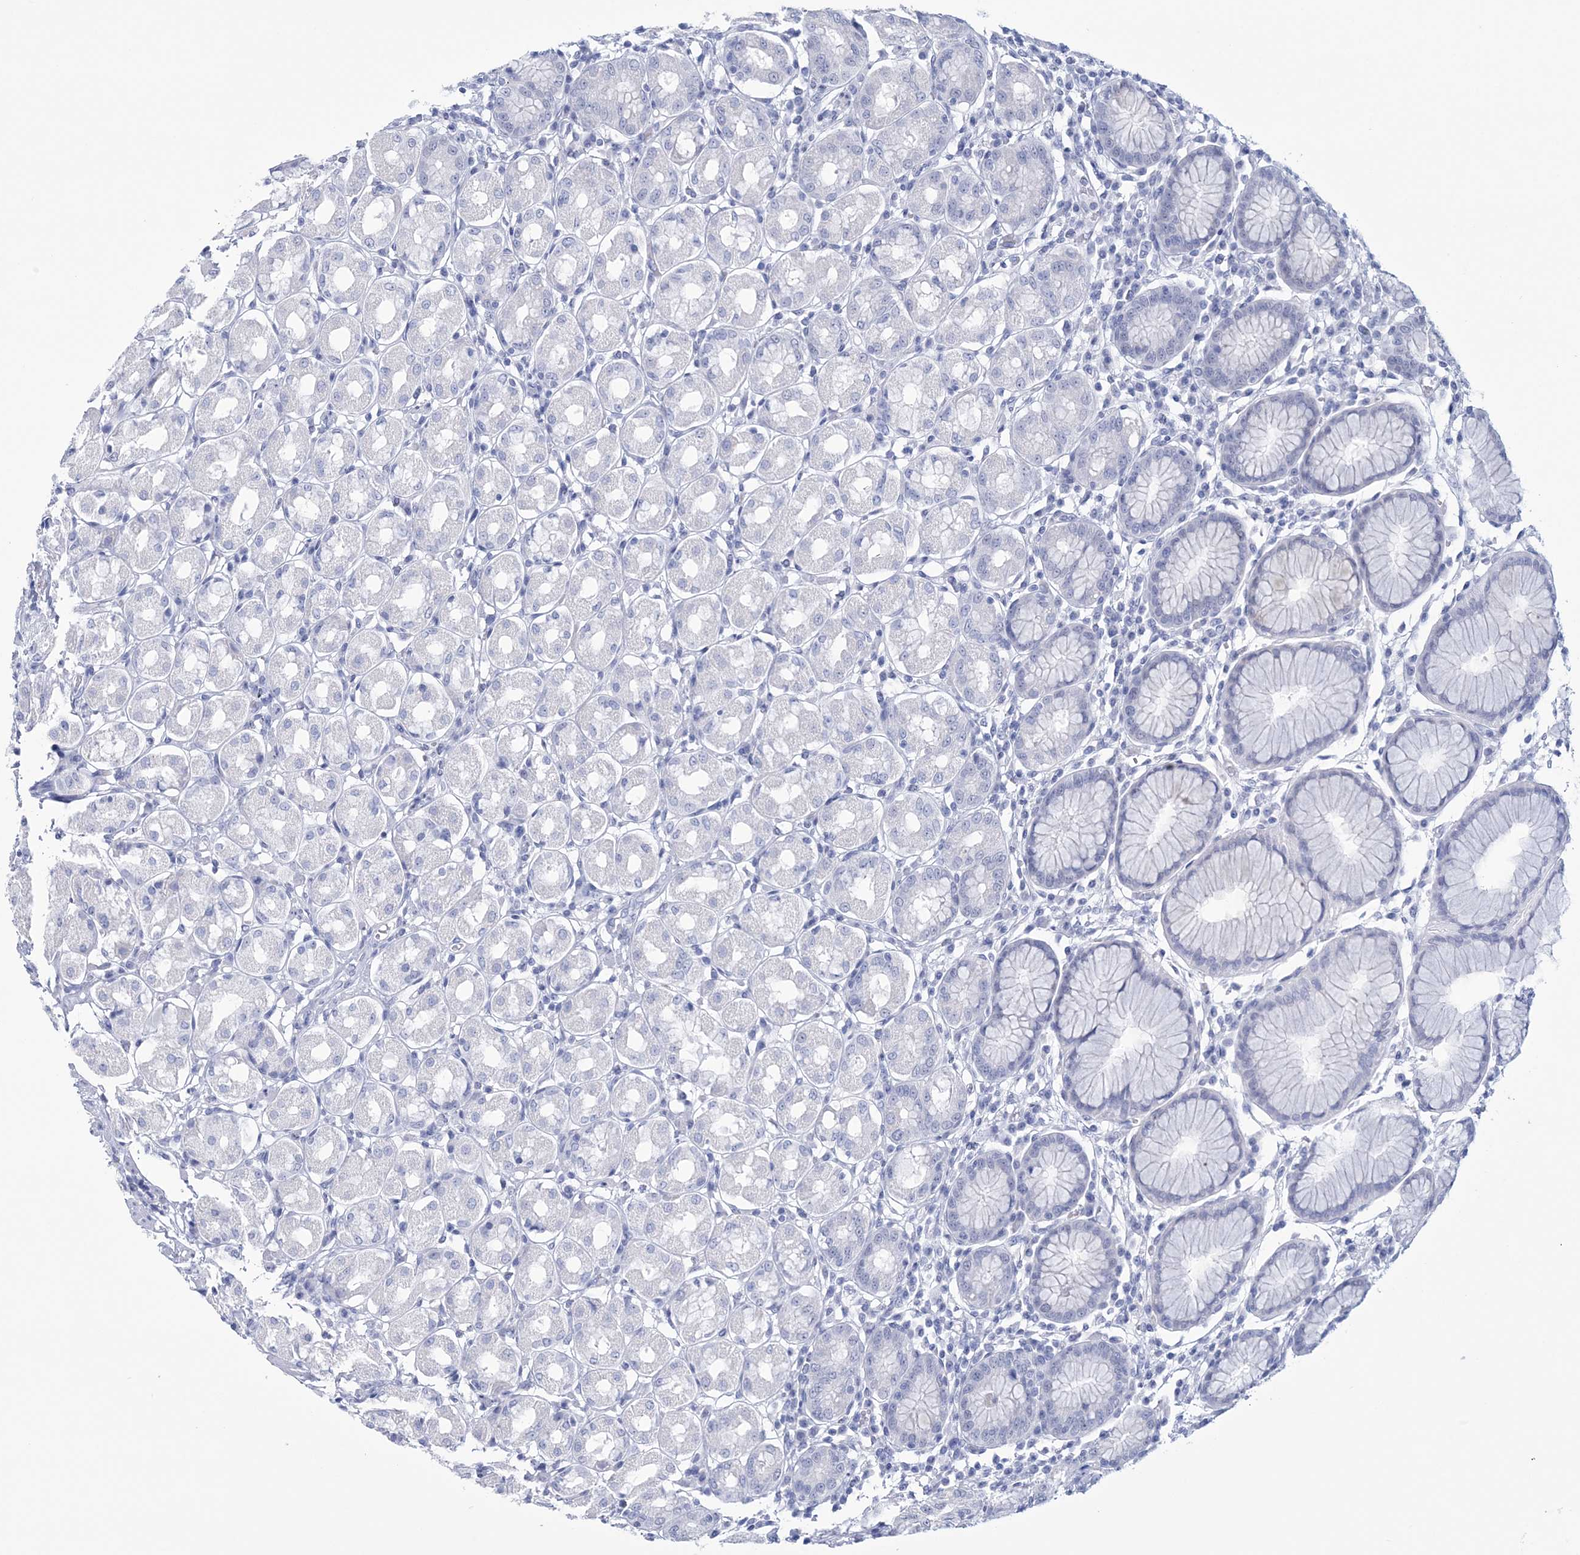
{"staining": {"intensity": "negative", "quantity": "none", "location": "none"}, "tissue": "stomach", "cell_type": "Glandular cells", "image_type": "normal", "snomed": [{"axis": "morphology", "description": "Normal tissue, NOS"}, {"axis": "topography", "description": "Stomach"}, {"axis": "topography", "description": "Stomach, lower"}], "caption": "DAB (3,3'-diaminobenzidine) immunohistochemical staining of benign stomach exhibits no significant expression in glandular cells. Brightfield microscopy of IHC stained with DAB (brown) and hematoxylin (blue), captured at high magnification.", "gene": "DPCD", "patient": {"sex": "female", "age": 56}}